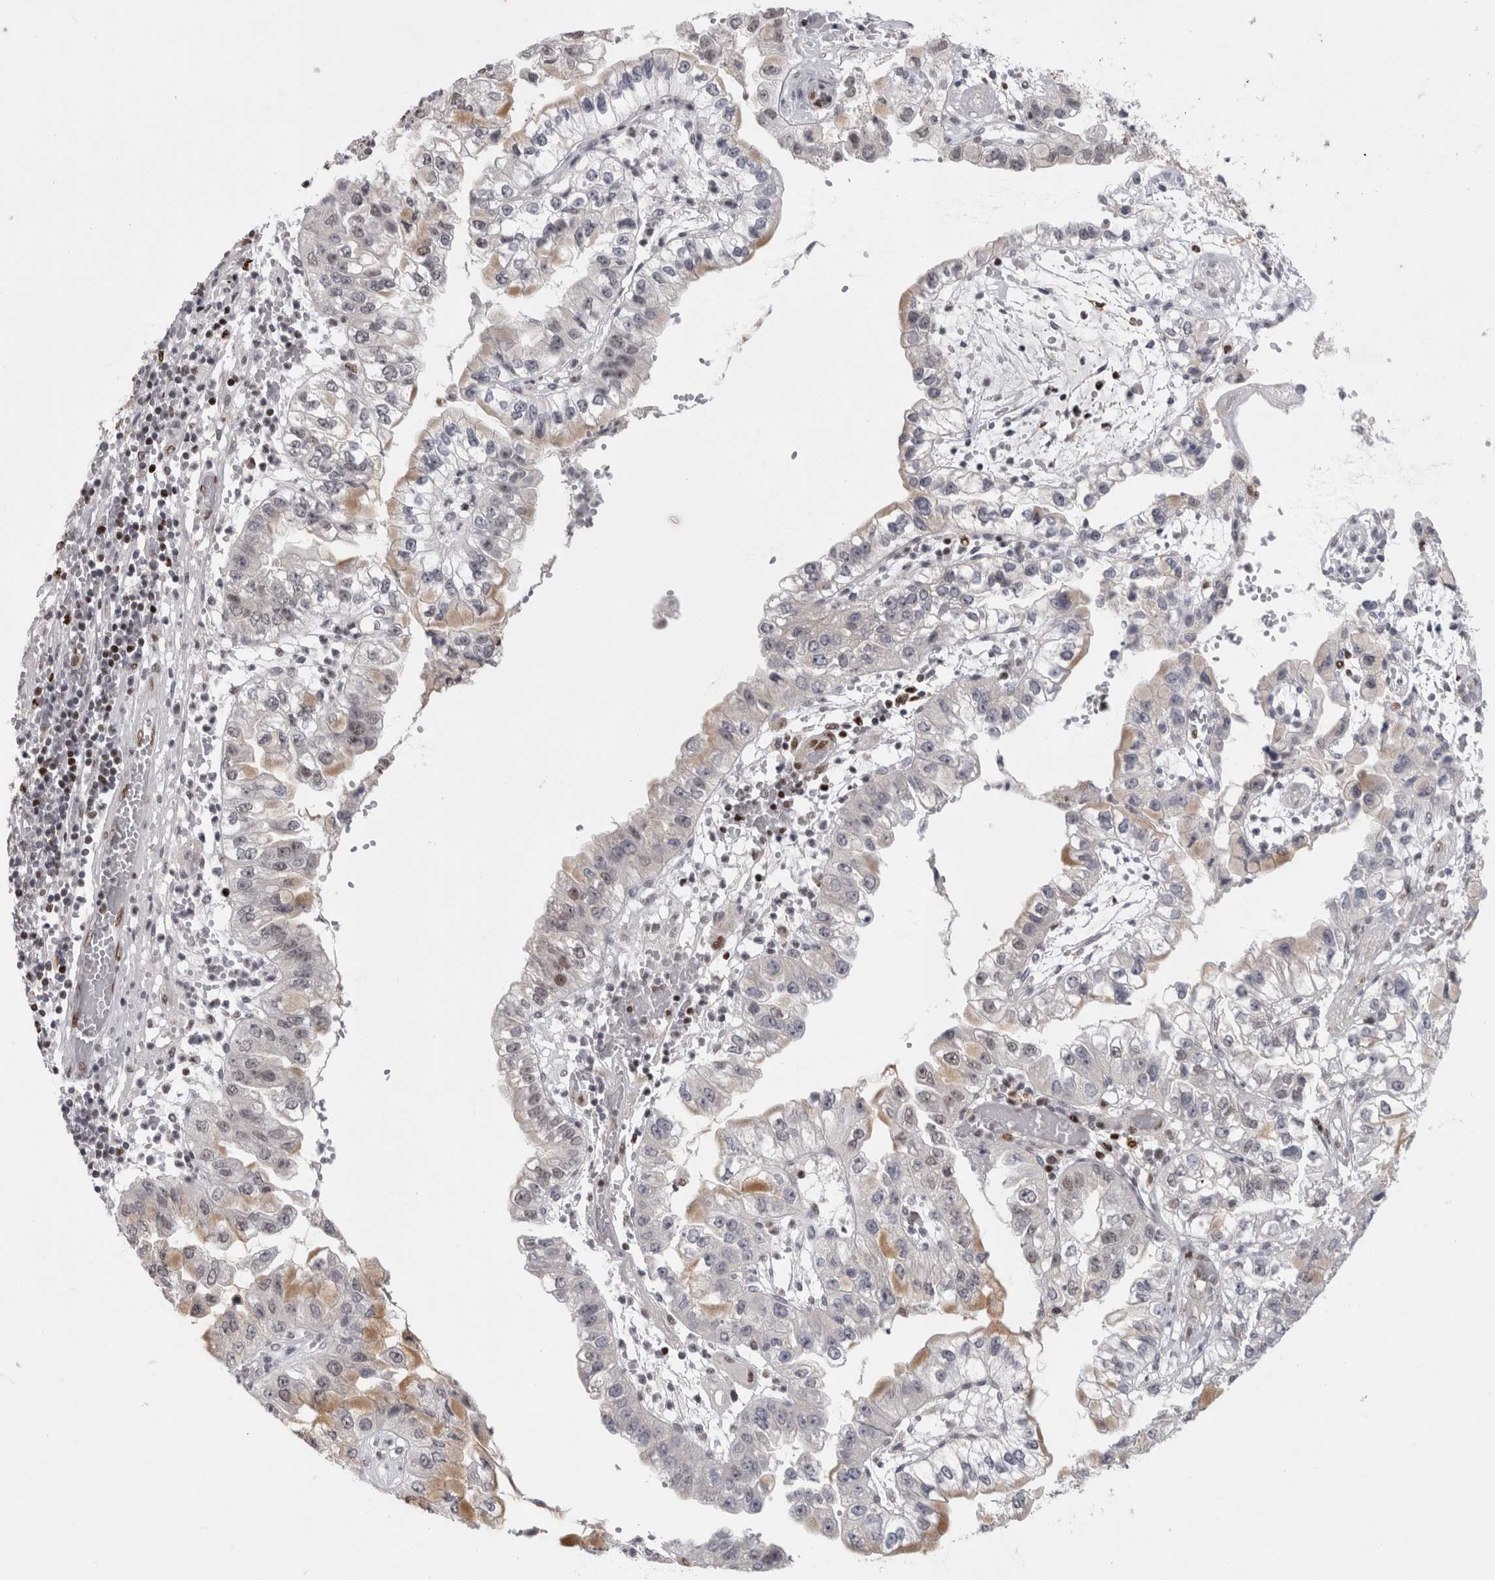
{"staining": {"intensity": "moderate", "quantity": "<25%", "location": "cytoplasmic/membranous"}, "tissue": "liver cancer", "cell_type": "Tumor cells", "image_type": "cancer", "snomed": [{"axis": "morphology", "description": "Cholangiocarcinoma"}, {"axis": "topography", "description": "Liver"}], "caption": "High-power microscopy captured an immunohistochemistry (IHC) image of liver cancer (cholangiocarcinoma), revealing moderate cytoplasmic/membranous expression in about <25% of tumor cells. (IHC, brightfield microscopy, high magnification).", "gene": "SRARP", "patient": {"sex": "female", "age": 79}}